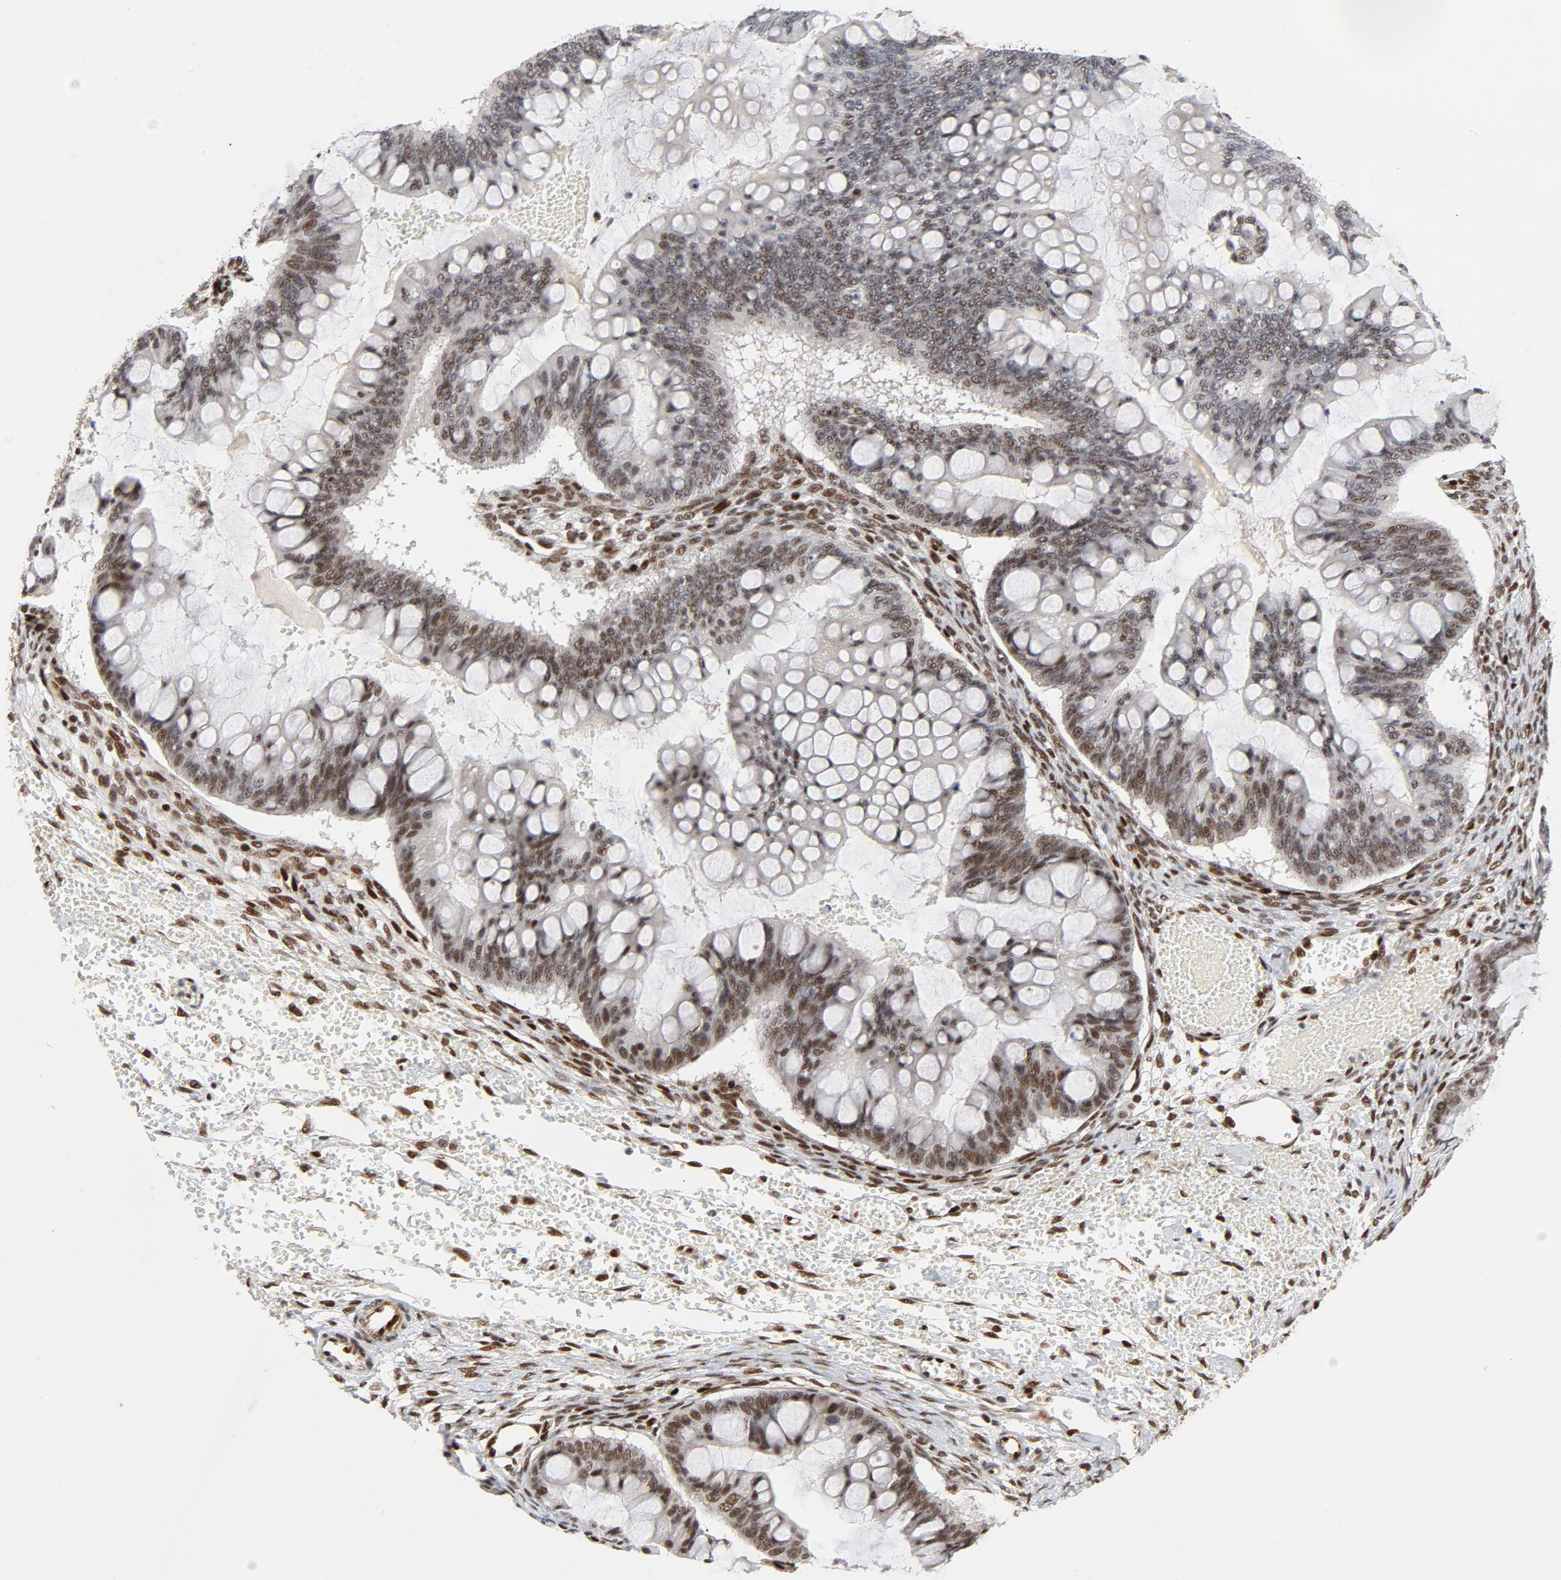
{"staining": {"intensity": "weak", "quantity": ">75%", "location": "nuclear"}, "tissue": "ovarian cancer", "cell_type": "Tumor cells", "image_type": "cancer", "snomed": [{"axis": "morphology", "description": "Cystadenocarcinoma, mucinous, NOS"}, {"axis": "topography", "description": "Ovary"}], "caption": "Tumor cells exhibit low levels of weak nuclear expression in about >75% of cells in human ovarian cancer (mucinous cystadenocarcinoma).", "gene": "MEF2A", "patient": {"sex": "female", "age": 73}}